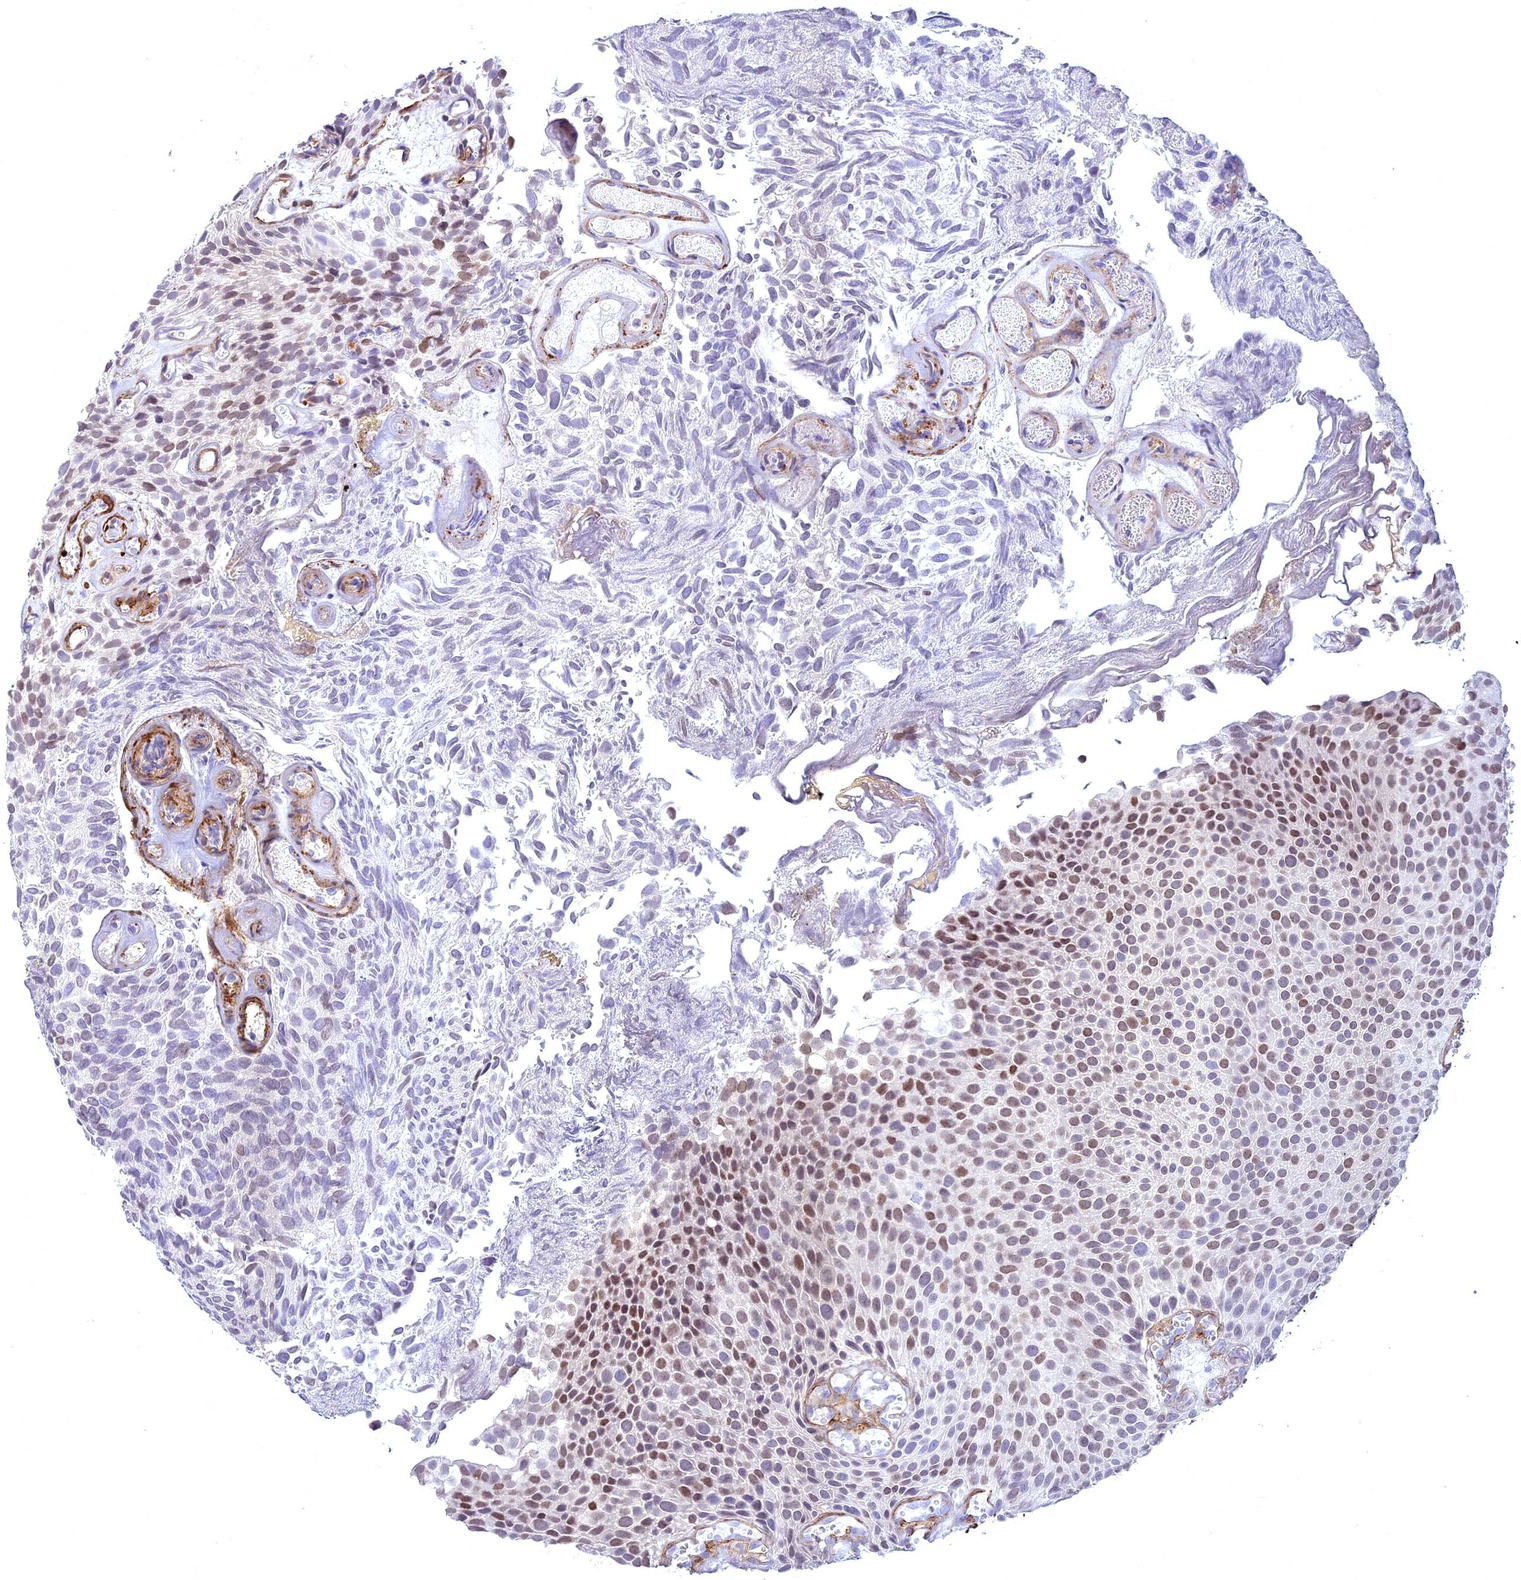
{"staining": {"intensity": "moderate", "quantity": "25%-75%", "location": "nuclear"}, "tissue": "urothelial cancer", "cell_type": "Tumor cells", "image_type": "cancer", "snomed": [{"axis": "morphology", "description": "Urothelial carcinoma, Low grade"}, {"axis": "topography", "description": "Urinary bladder"}], "caption": "Protein staining shows moderate nuclear positivity in about 25%-75% of tumor cells in low-grade urothelial carcinoma.", "gene": "CENPV", "patient": {"sex": "male", "age": 89}}